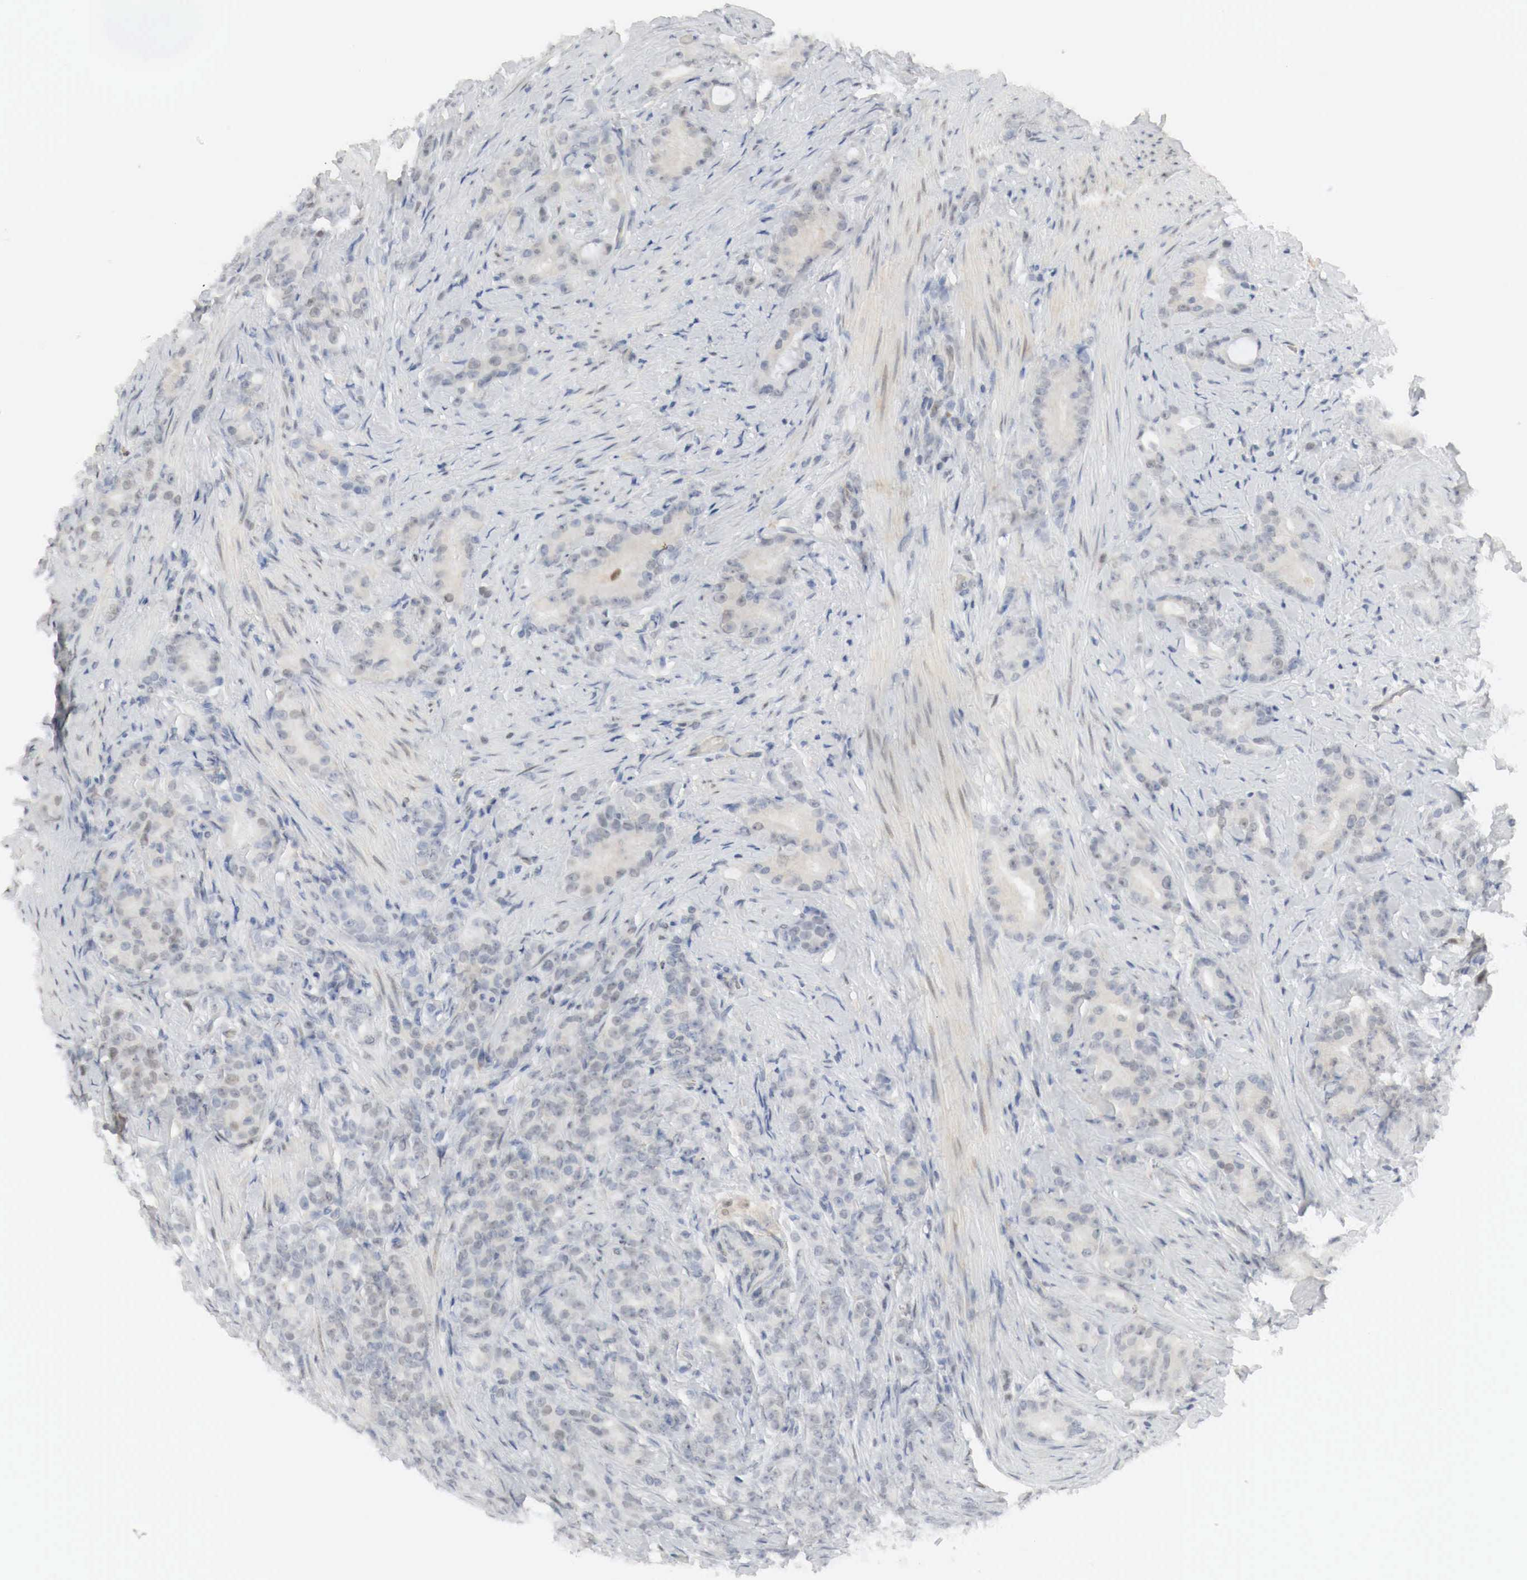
{"staining": {"intensity": "weak", "quantity": "<25%", "location": "cytoplasmic/membranous,nuclear"}, "tissue": "prostate cancer", "cell_type": "Tumor cells", "image_type": "cancer", "snomed": [{"axis": "morphology", "description": "Adenocarcinoma, Medium grade"}, {"axis": "topography", "description": "Prostate"}], "caption": "This is an IHC micrograph of human prostate adenocarcinoma (medium-grade). There is no expression in tumor cells.", "gene": "MYC", "patient": {"sex": "male", "age": 59}}